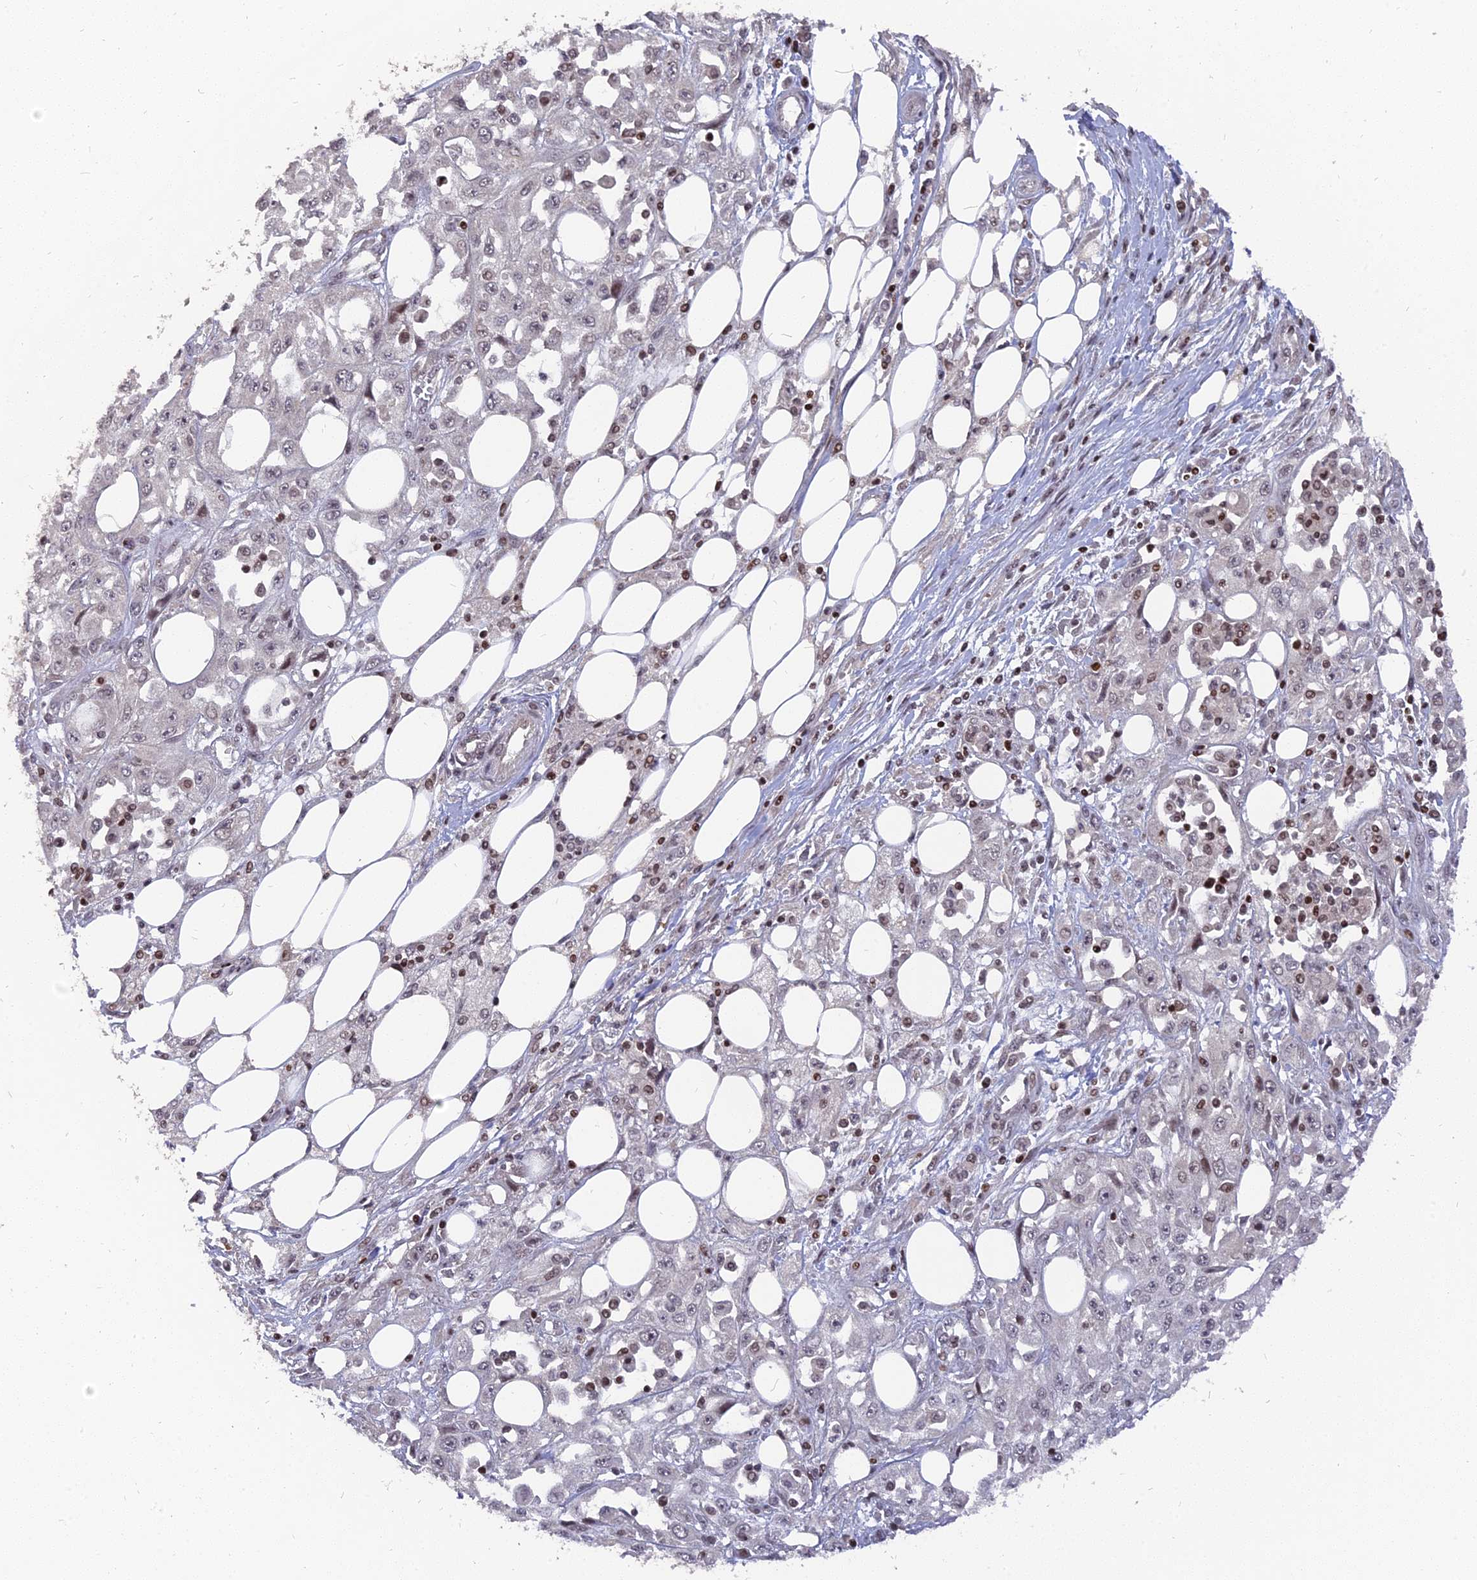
{"staining": {"intensity": "negative", "quantity": "none", "location": "none"}, "tissue": "skin cancer", "cell_type": "Tumor cells", "image_type": "cancer", "snomed": [{"axis": "morphology", "description": "Squamous cell carcinoma, NOS"}, {"axis": "morphology", "description": "Squamous cell carcinoma, metastatic, NOS"}, {"axis": "topography", "description": "Skin"}, {"axis": "topography", "description": "Lymph node"}], "caption": "High power microscopy photomicrograph of an immunohistochemistry histopathology image of skin squamous cell carcinoma, revealing no significant positivity in tumor cells.", "gene": "NR1H3", "patient": {"sex": "male", "age": 75}}